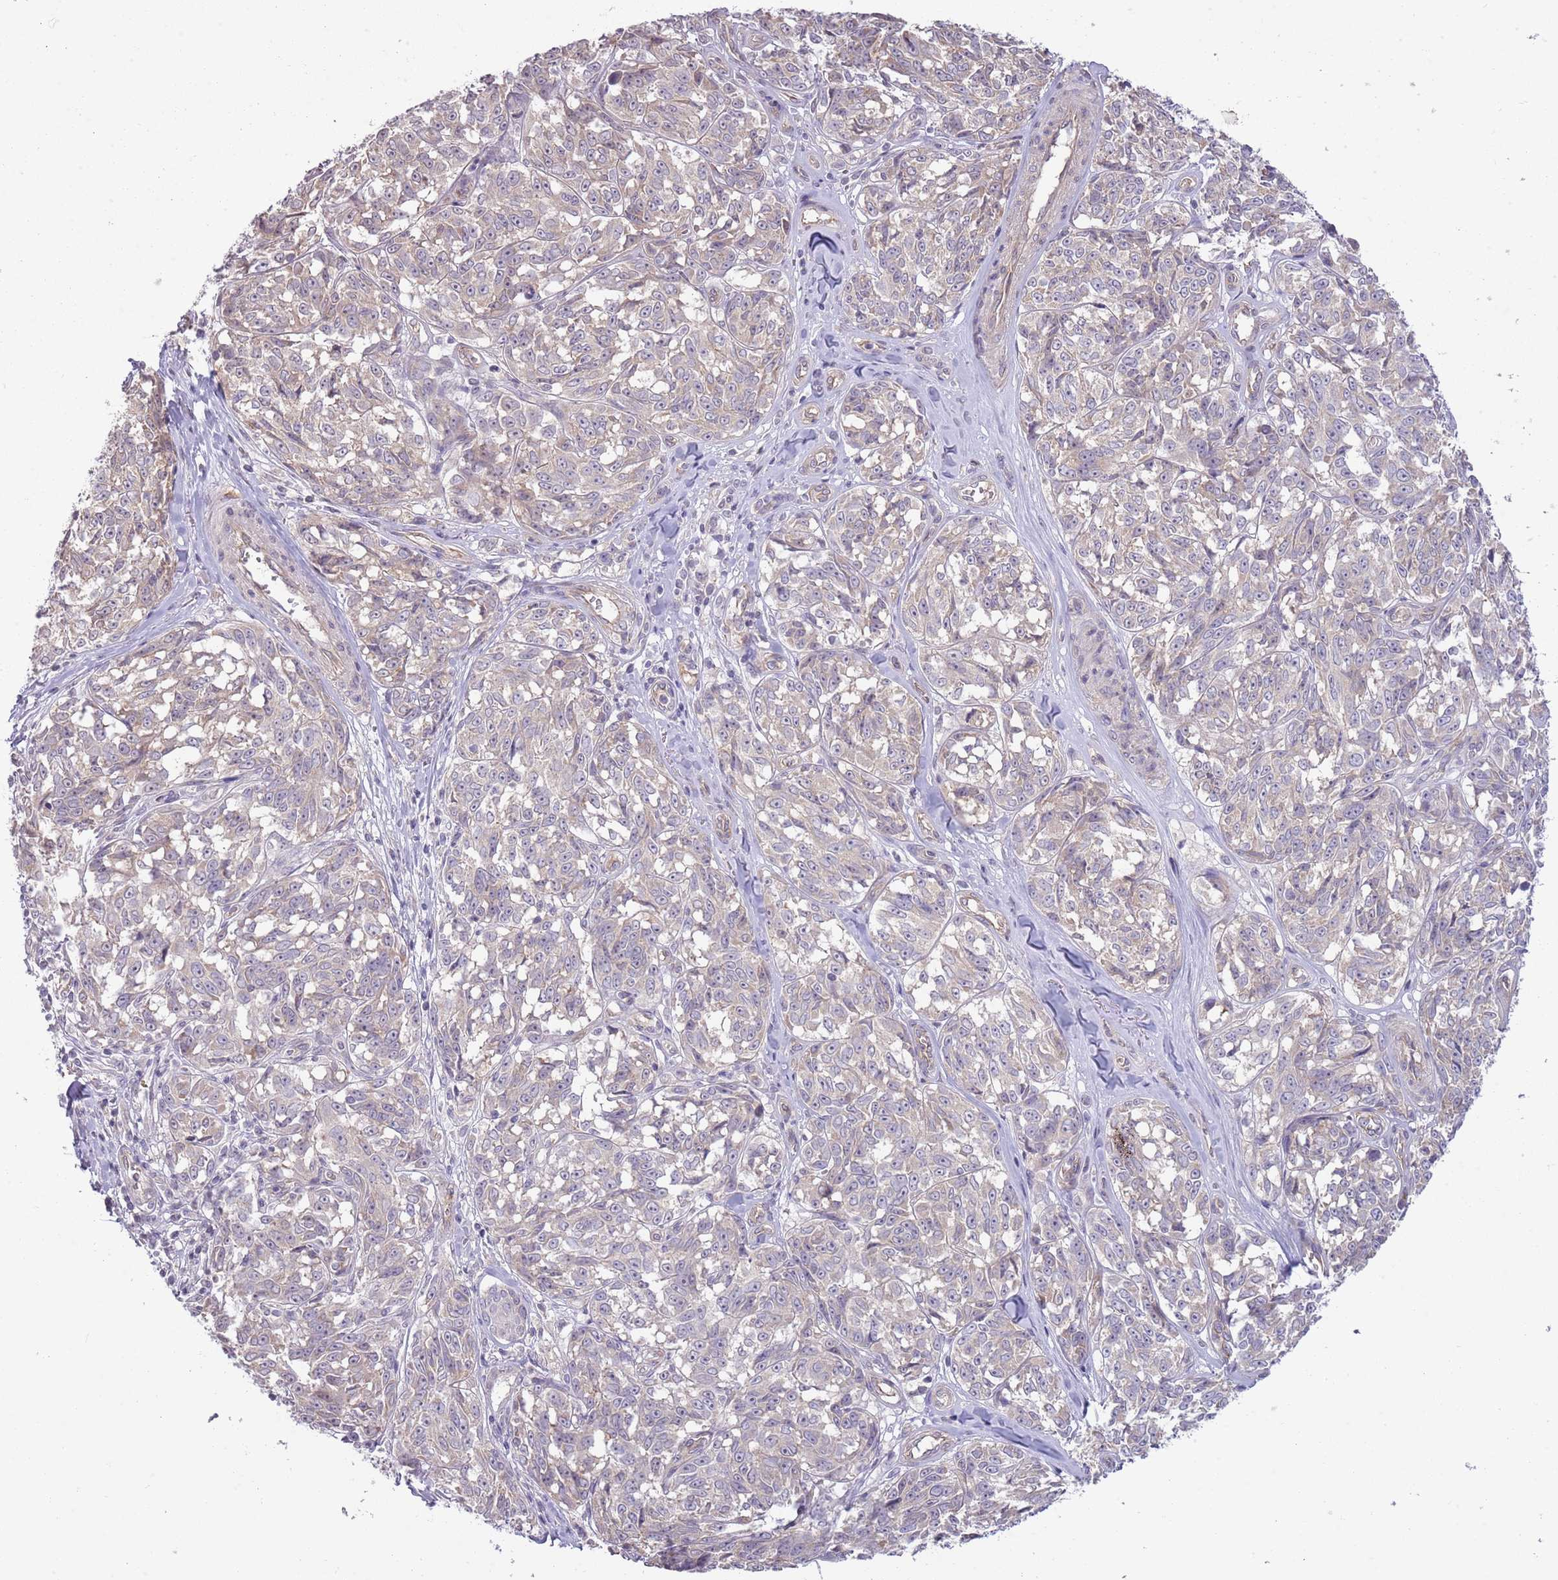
{"staining": {"intensity": "negative", "quantity": "none", "location": "none"}, "tissue": "melanoma", "cell_type": "Tumor cells", "image_type": "cancer", "snomed": [{"axis": "morphology", "description": "Normal tissue, NOS"}, {"axis": "morphology", "description": "Malignant melanoma, NOS"}, {"axis": "topography", "description": "Skin"}], "caption": "Photomicrograph shows no protein expression in tumor cells of melanoma tissue.", "gene": "SKOR2", "patient": {"sex": "female", "age": 64}}